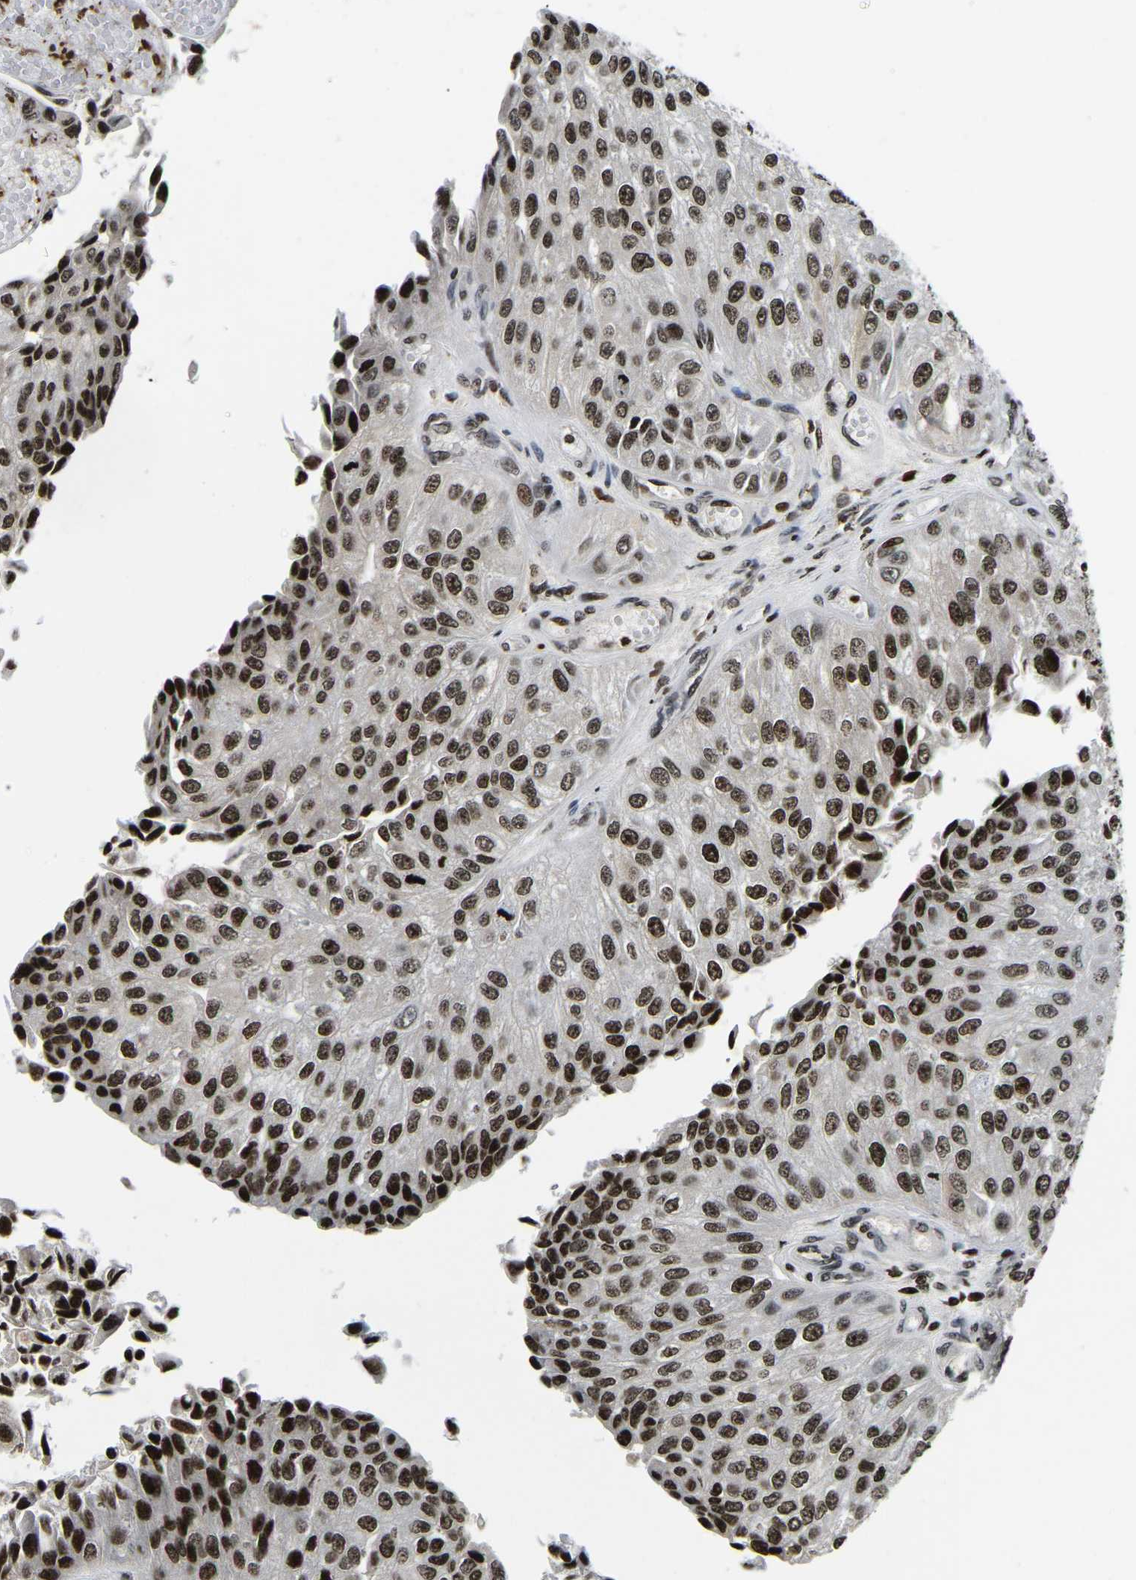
{"staining": {"intensity": "strong", "quantity": ">75%", "location": "nuclear"}, "tissue": "urothelial cancer", "cell_type": "Tumor cells", "image_type": "cancer", "snomed": [{"axis": "morphology", "description": "Urothelial carcinoma, High grade"}, {"axis": "topography", "description": "Kidney"}, {"axis": "topography", "description": "Urinary bladder"}], "caption": "High-power microscopy captured an immunohistochemistry (IHC) micrograph of high-grade urothelial carcinoma, revealing strong nuclear expression in approximately >75% of tumor cells.", "gene": "LRRC61", "patient": {"sex": "male", "age": 77}}